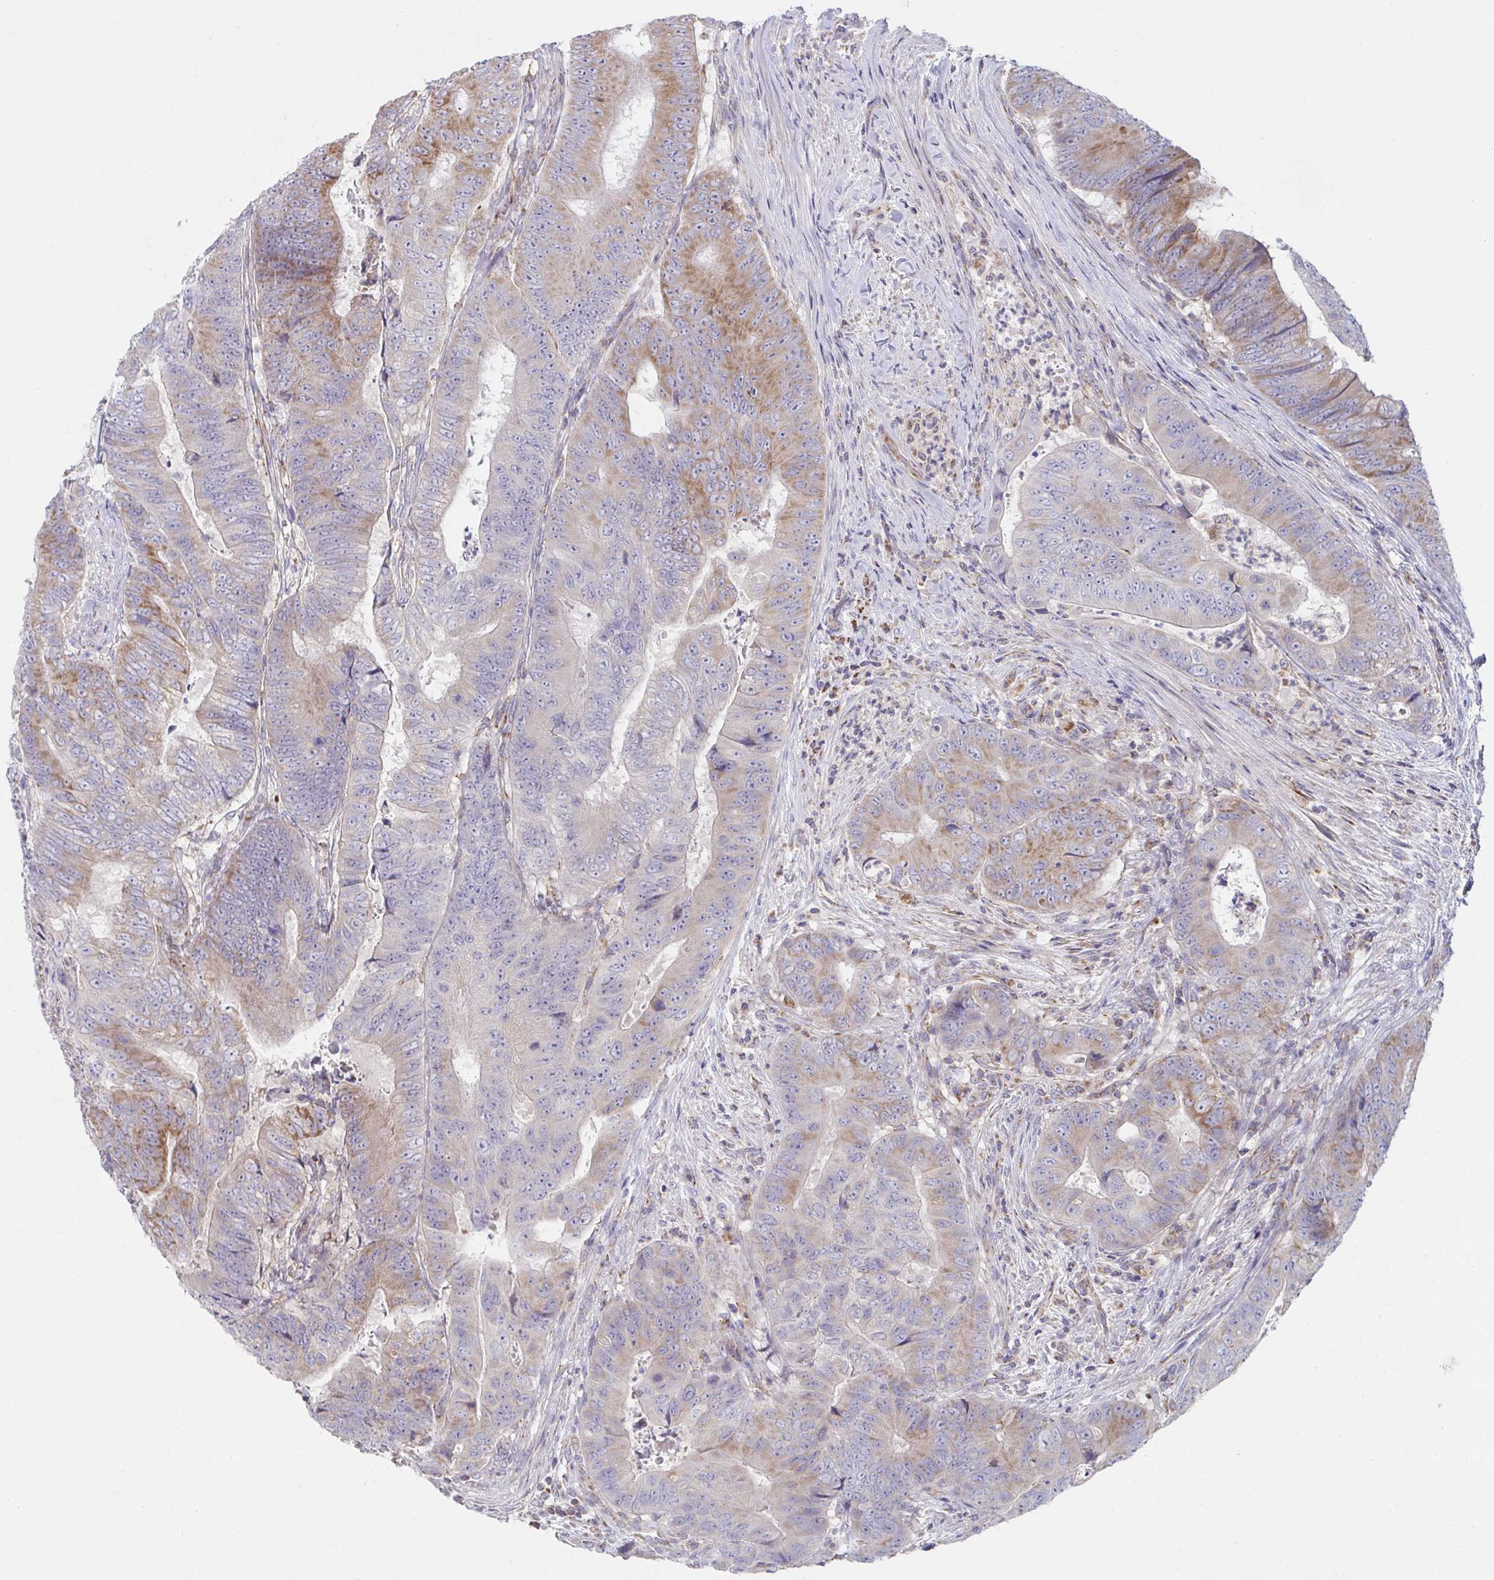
{"staining": {"intensity": "moderate", "quantity": "25%-75%", "location": "cytoplasmic/membranous"}, "tissue": "colorectal cancer", "cell_type": "Tumor cells", "image_type": "cancer", "snomed": [{"axis": "morphology", "description": "Adenocarcinoma, NOS"}, {"axis": "topography", "description": "Colon"}], "caption": "This is a micrograph of IHC staining of colorectal cancer, which shows moderate staining in the cytoplasmic/membranous of tumor cells.", "gene": "NDUFA7", "patient": {"sex": "female", "age": 48}}